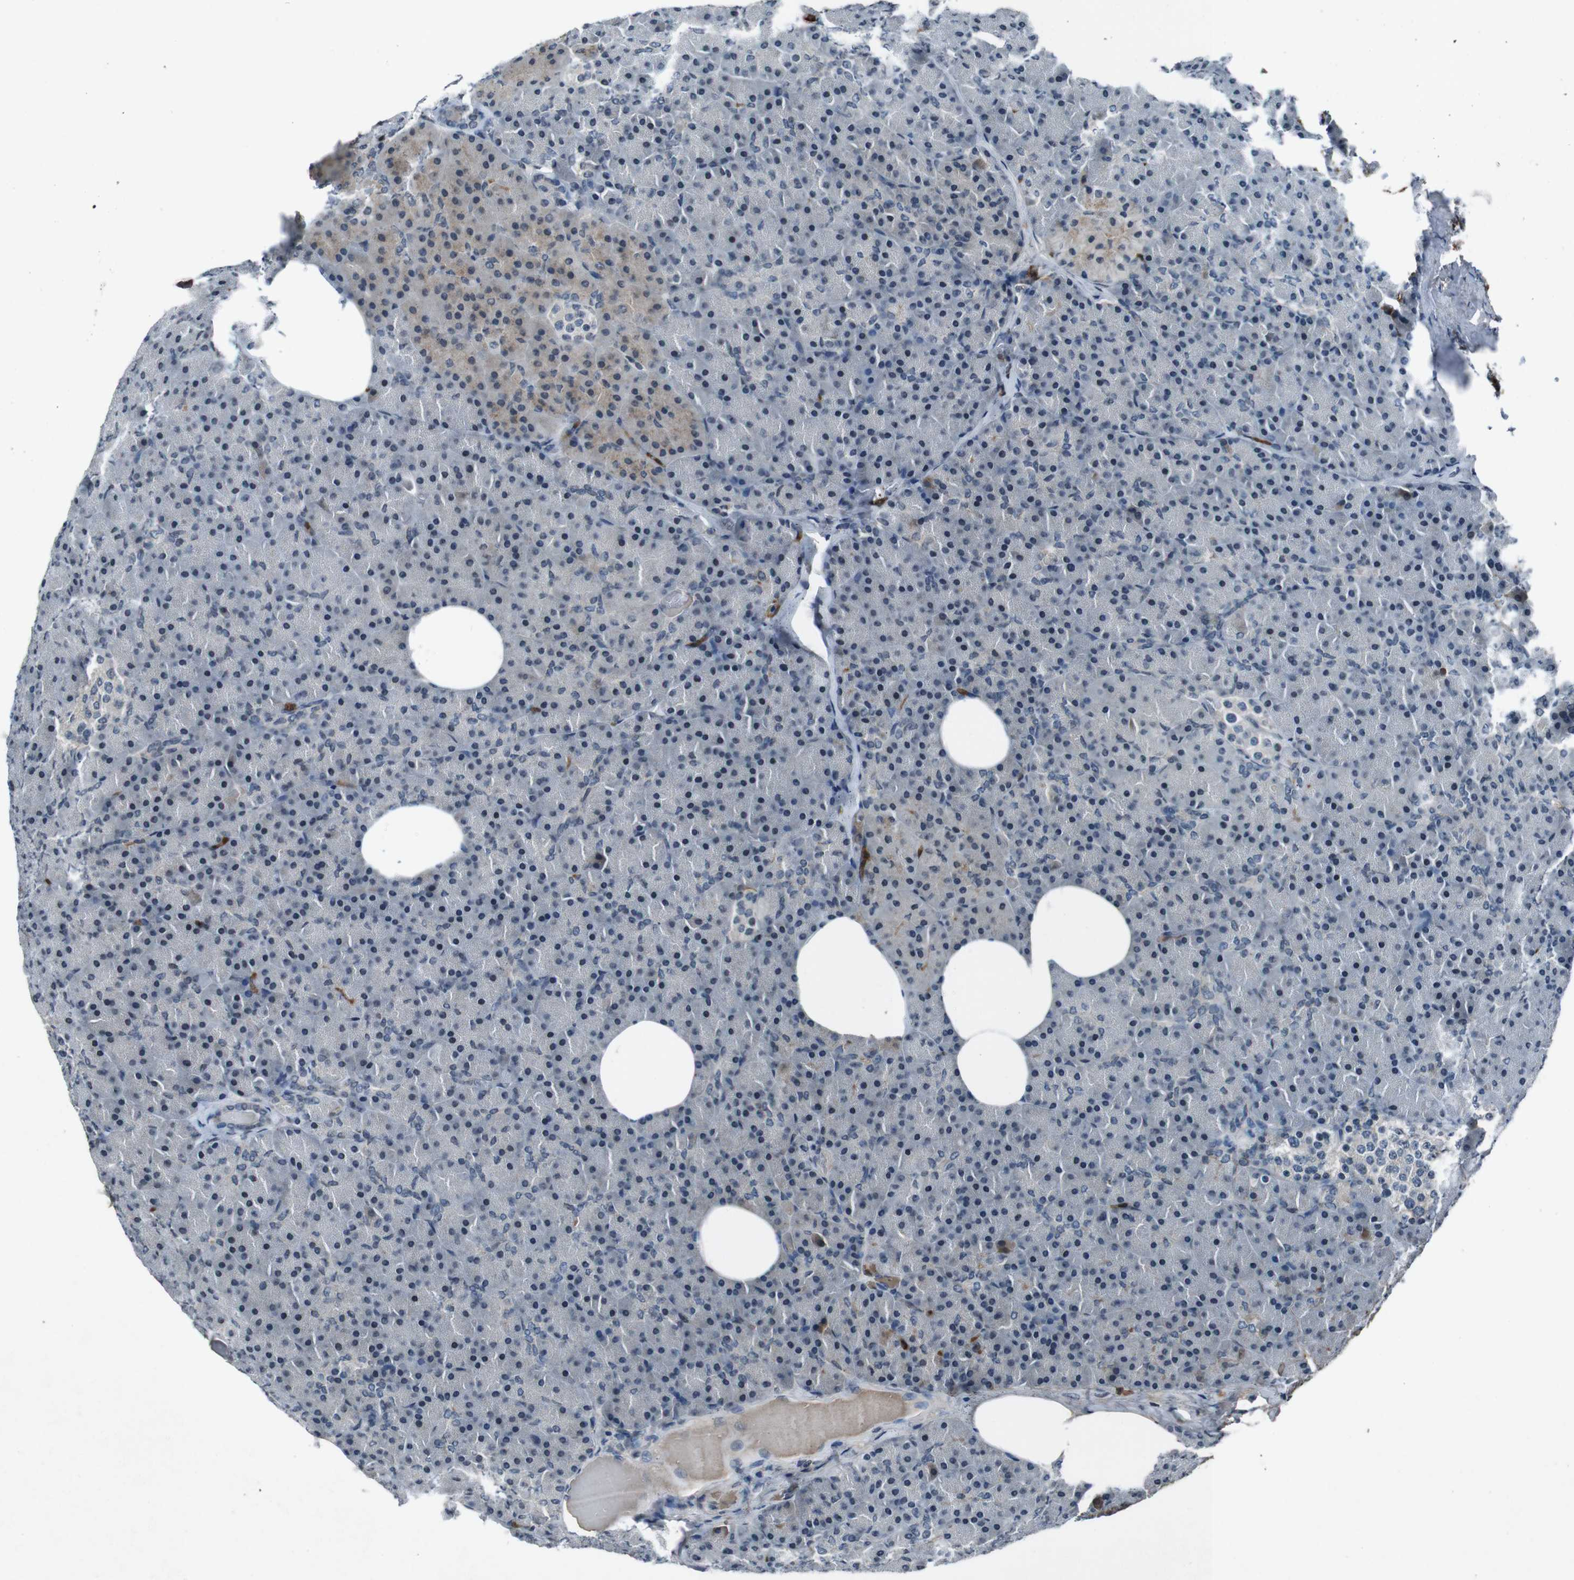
{"staining": {"intensity": "weak", "quantity": "<25%", "location": "cytoplasmic/membranous"}, "tissue": "pancreas", "cell_type": "Exocrine glandular cells", "image_type": "normal", "snomed": [{"axis": "morphology", "description": "Normal tissue, NOS"}, {"axis": "topography", "description": "Pancreas"}], "caption": "This photomicrograph is of unremarkable pancreas stained with IHC to label a protein in brown with the nuclei are counter-stained blue. There is no expression in exocrine glandular cells.", "gene": "UGT1A6", "patient": {"sex": "female", "age": 35}}